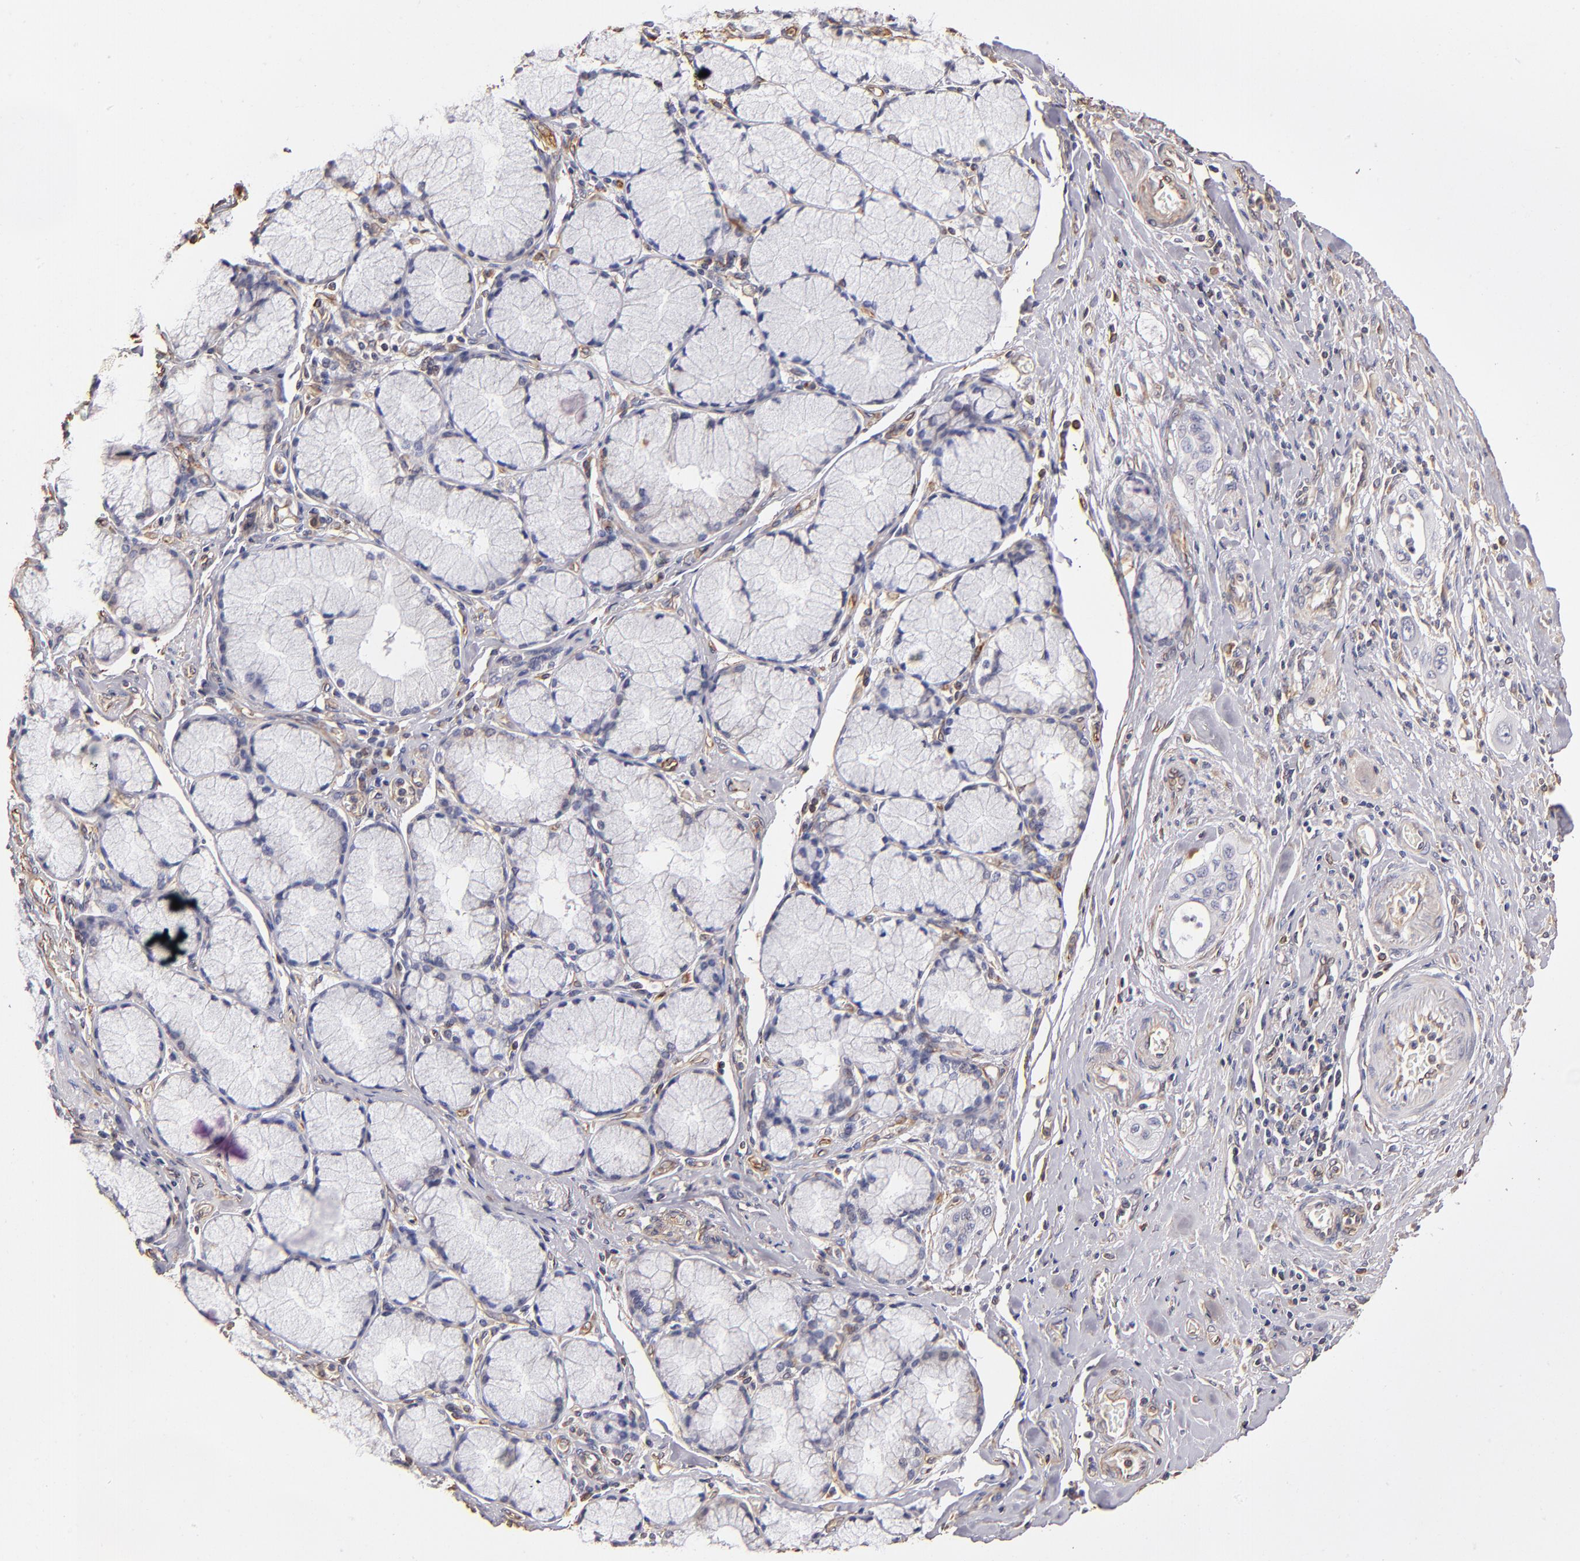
{"staining": {"intensity": "negative", "quantity": "none", "location": "none"}, "tissue": "pancreatic cancer", "cell_type": "Tumor cells", "image_type": "cancer", "snomed": [{"axis": "morphology", "description": "Adenocarcinoma, NOS"}, {"axis": "topography", "description": "Pancreas"}], "caption": "This micrograph is of pancreatic adenocarcinoma stained with IHC to label a protein in brown with the nuclei are counter-stained blue. There is no positivity in tumor cells.", "gene": "ABCC1", "patient": {"sex": "male", "age": 77}}